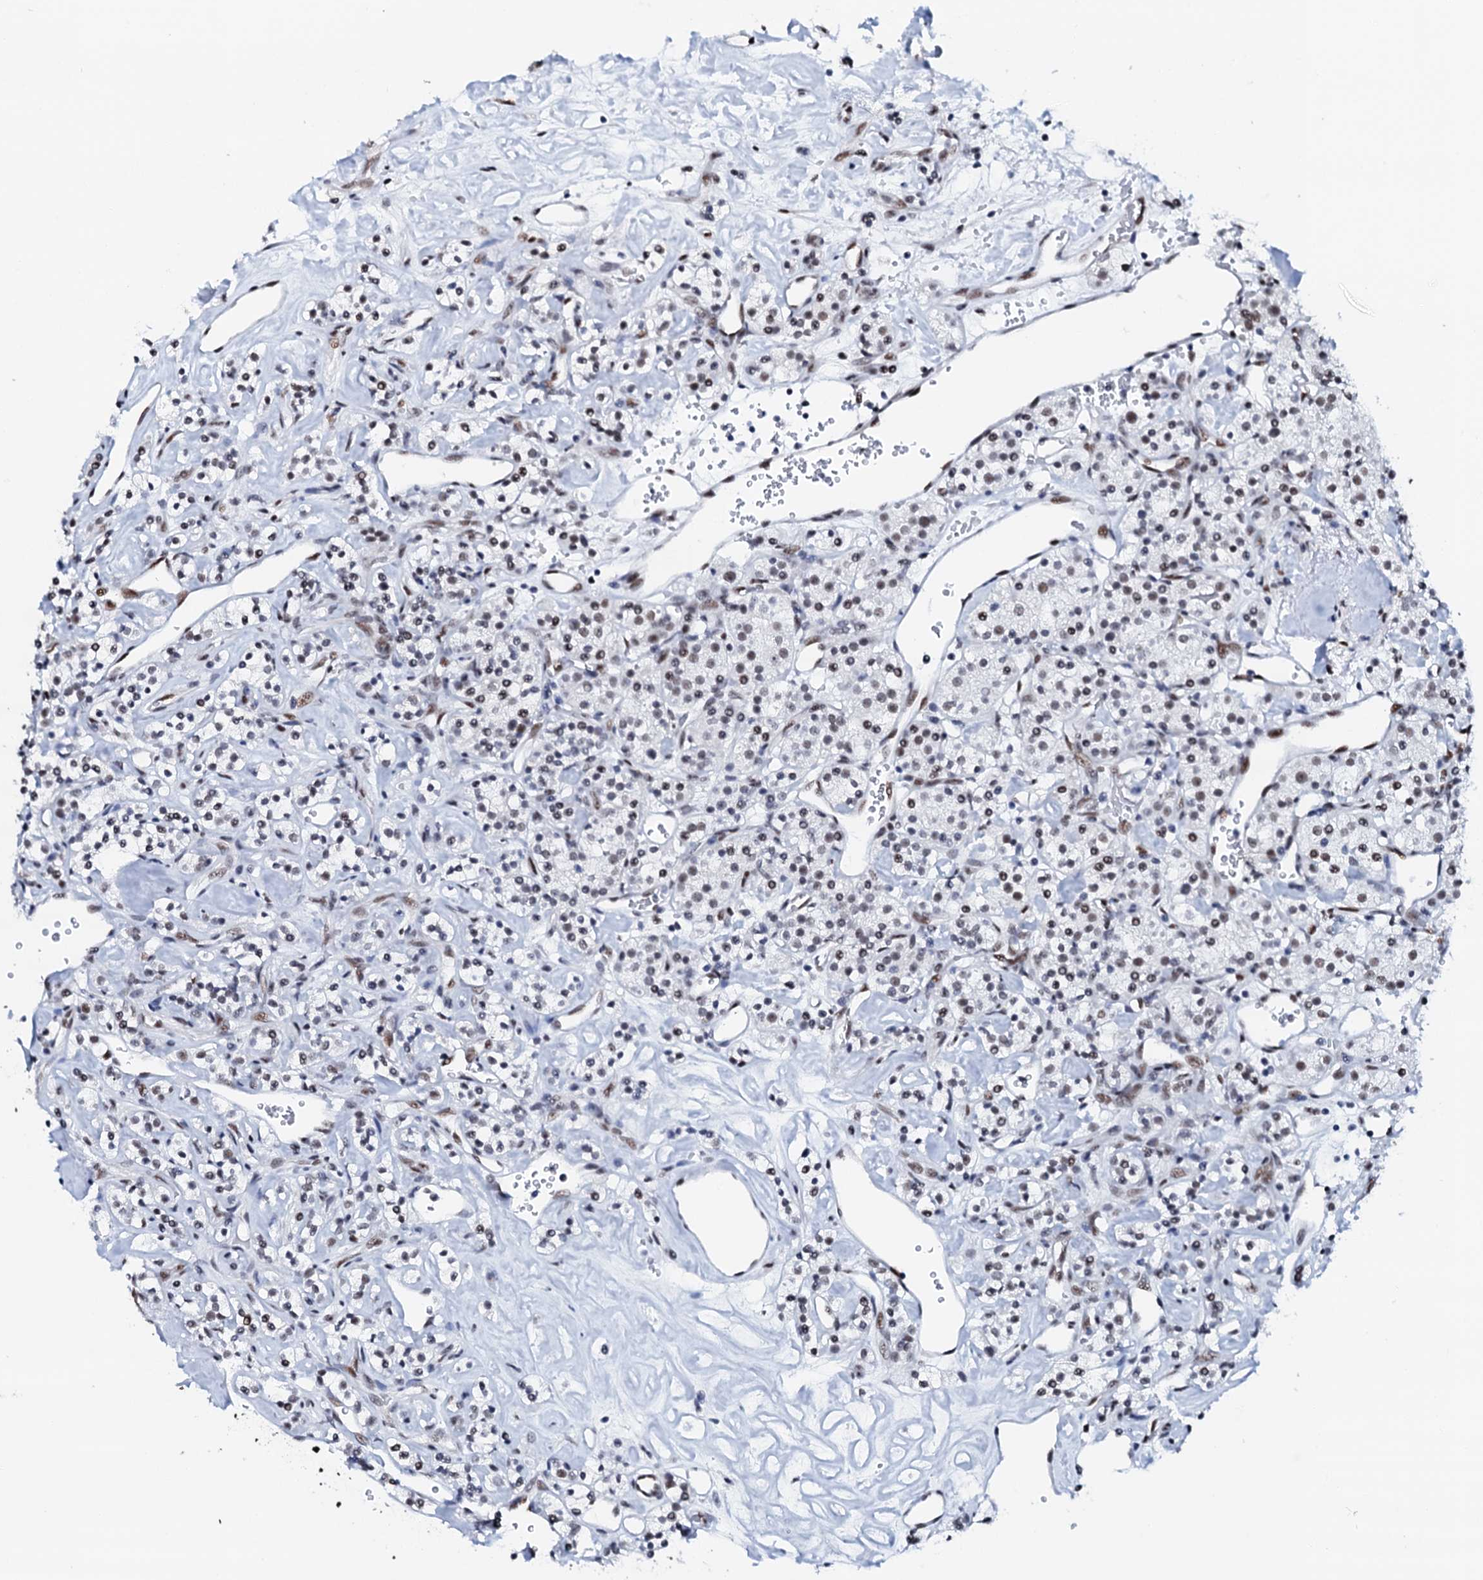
{"staining": {"intensity": "weak", "quantity": "<25%", "location": "nuclear"}, "tissue": "renal cancer", "cell_type": "Tumor cells", "image_type": "cancer", "snomed": [{"axis": "morphology", "description": "Adenocarcinoma, NOS"}, {"axis": "topography", "description": "Kidney"}], "caption": "Immunohistochemistry (IHC) micrograph of neoplastic tissue: renal cancer (adenocarcinoma) stained with DAB exhibits no significant protein expression in tumor cells. (Stains: DAB immunohistochemistry (IHC) with hematoxylin counter stain, Microscopy: brightfield microscopy at high magnification).", "gene": "NKAPD1", "patient": {"sex": "male", "age": 77}}